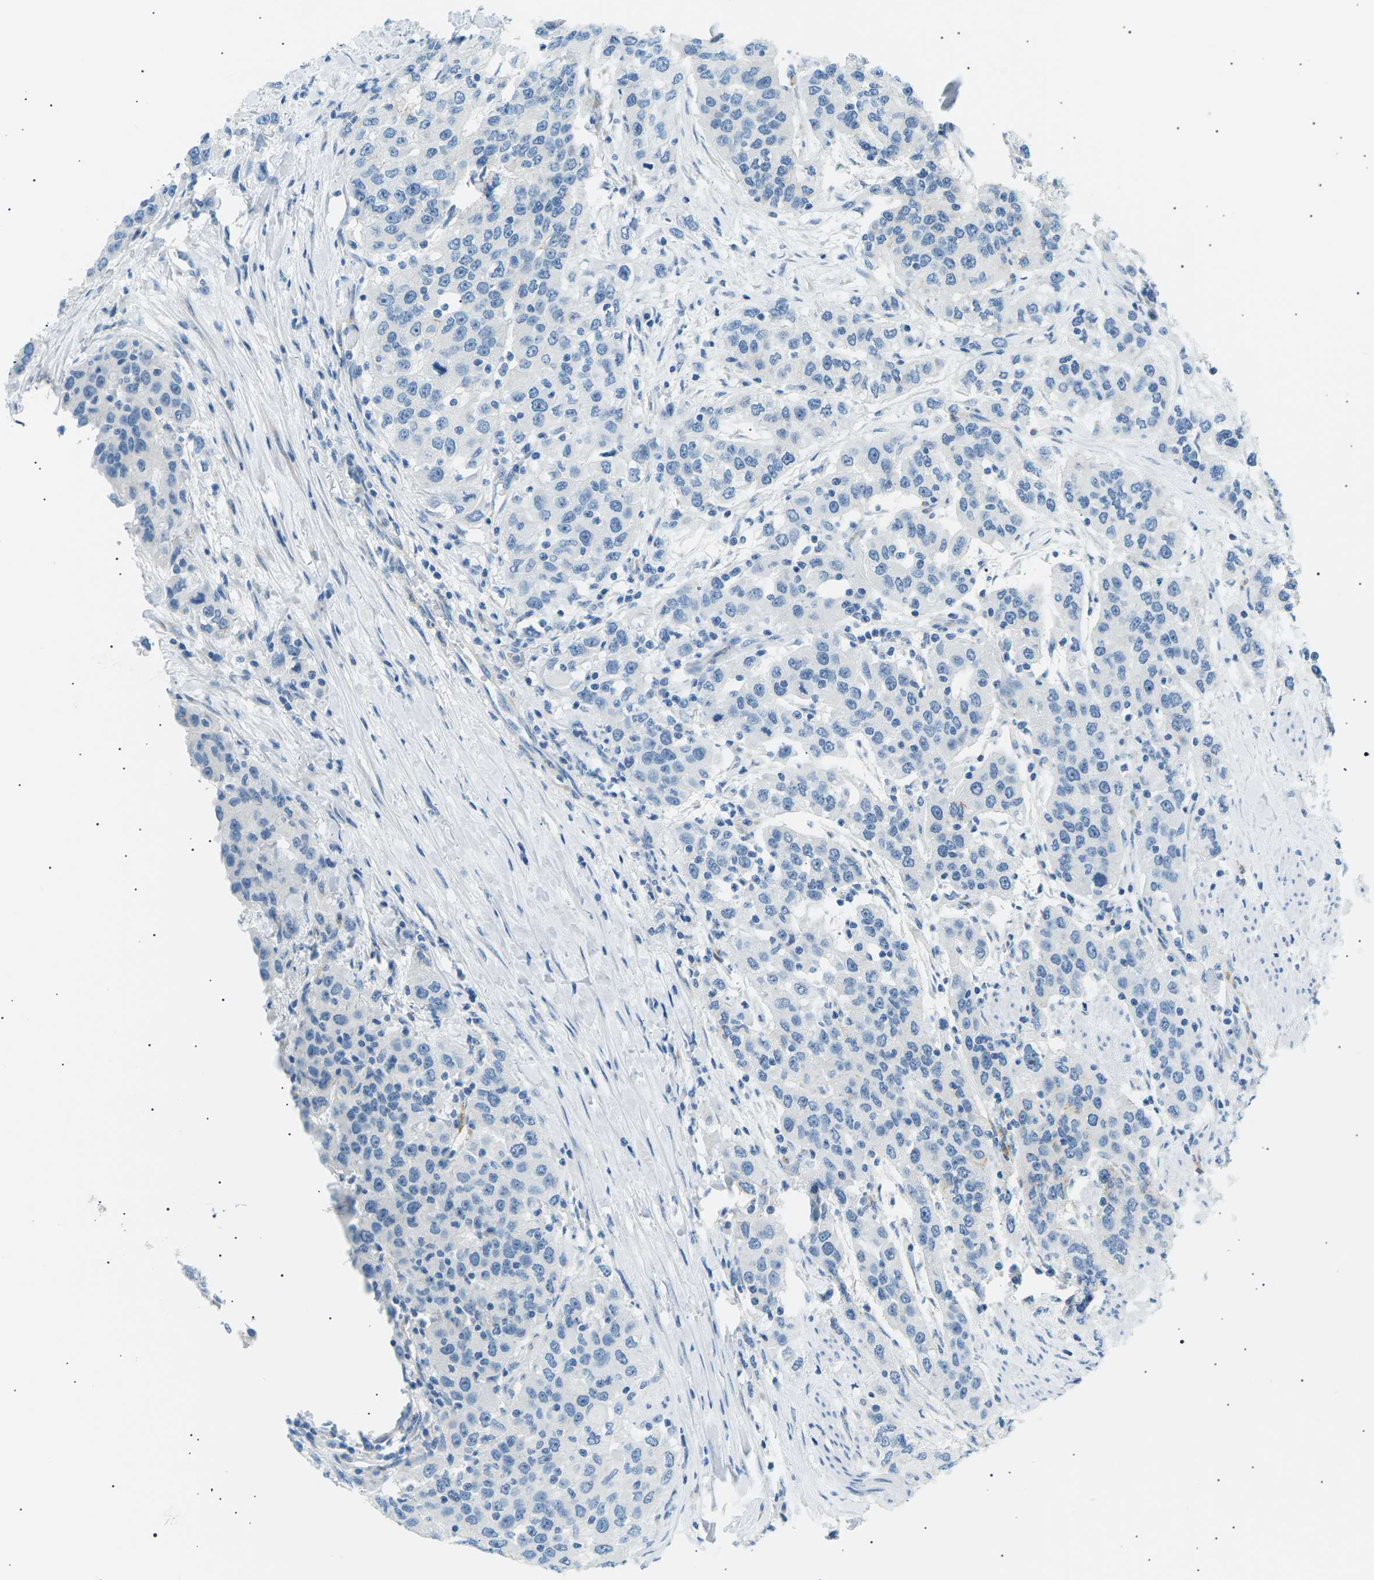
{"staining": {"intensity": "negative", "quantity": "none", "location": "none"}, "tissue": "urothelial cancer", "cell_type": "Tumor cells", "image_type": "cancer", "snomed": [{"axis": "morphology", "description": "Urothelial carcinoma, High grade"}, {"axis": "topography", "description": "Urinary bladder"}], "caption": "Tumor cells show no significant protein expression in high-grade urothelial carcinoma.", "gene": "SEPTIN5", "patient": {"sex": "female", "age": 80}}